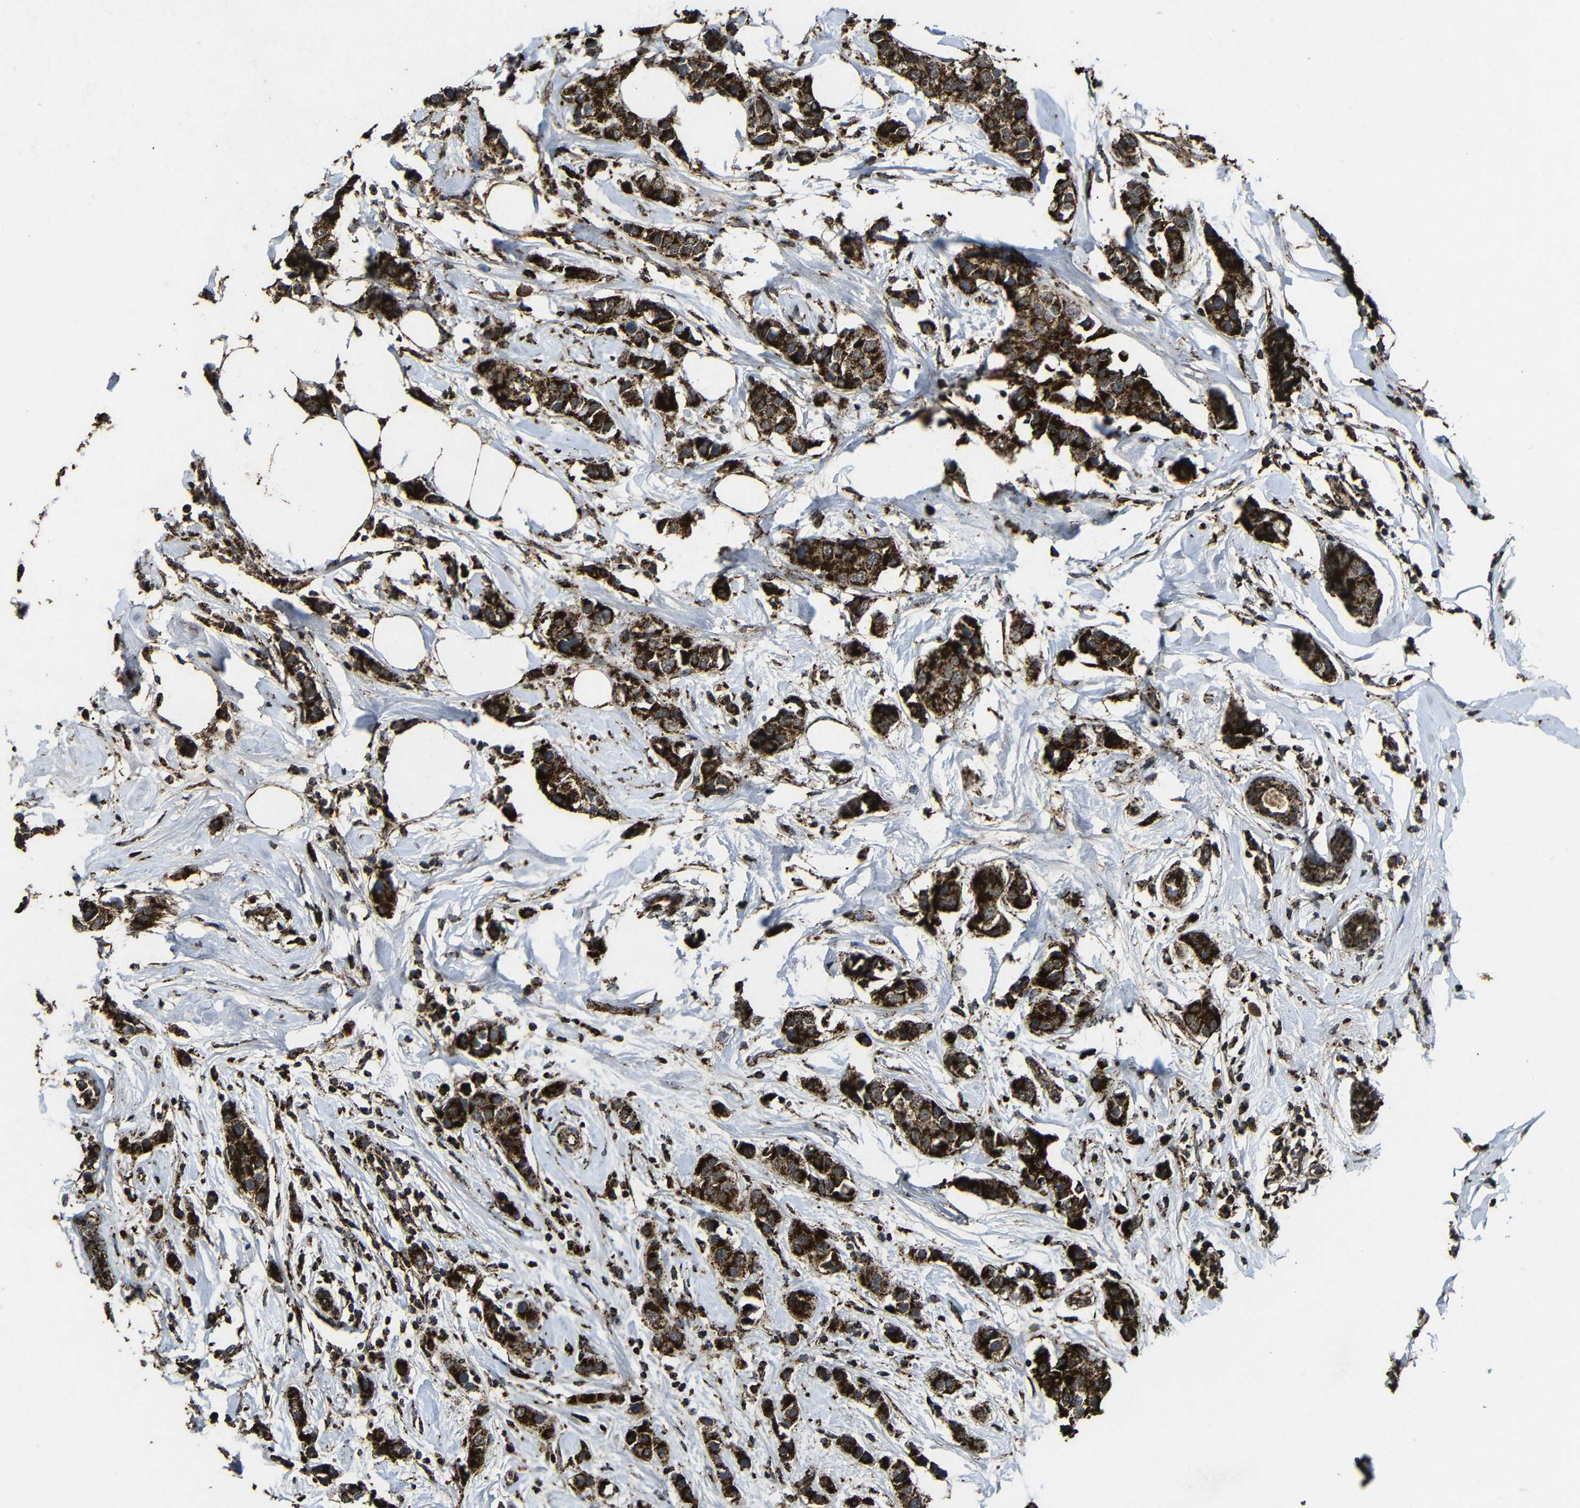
{"staining": {"intensity": "strong", "quantity": ">75%", "location": "cytoplasmic/membranous"}, "tissue": "breast cancer", "cell_type": "Tumor cells", "image_type": "cancer", "snomed": [{"axis": "morphology", "description": "Normal tissue, NOS"}, {"axis": "morphology", "description": "Duct carcinoma"}, {"axis": "topography", "description": "Breast"}], "caption": "Invasive ductal carcinoma (breast) stained with a brown dye reveals strong cytoplasmic/membranous positive expression in approximately >75% of tumor cells.", "gene": "ATP5F1A", "patient": {"sex": "female", "age": 50}}